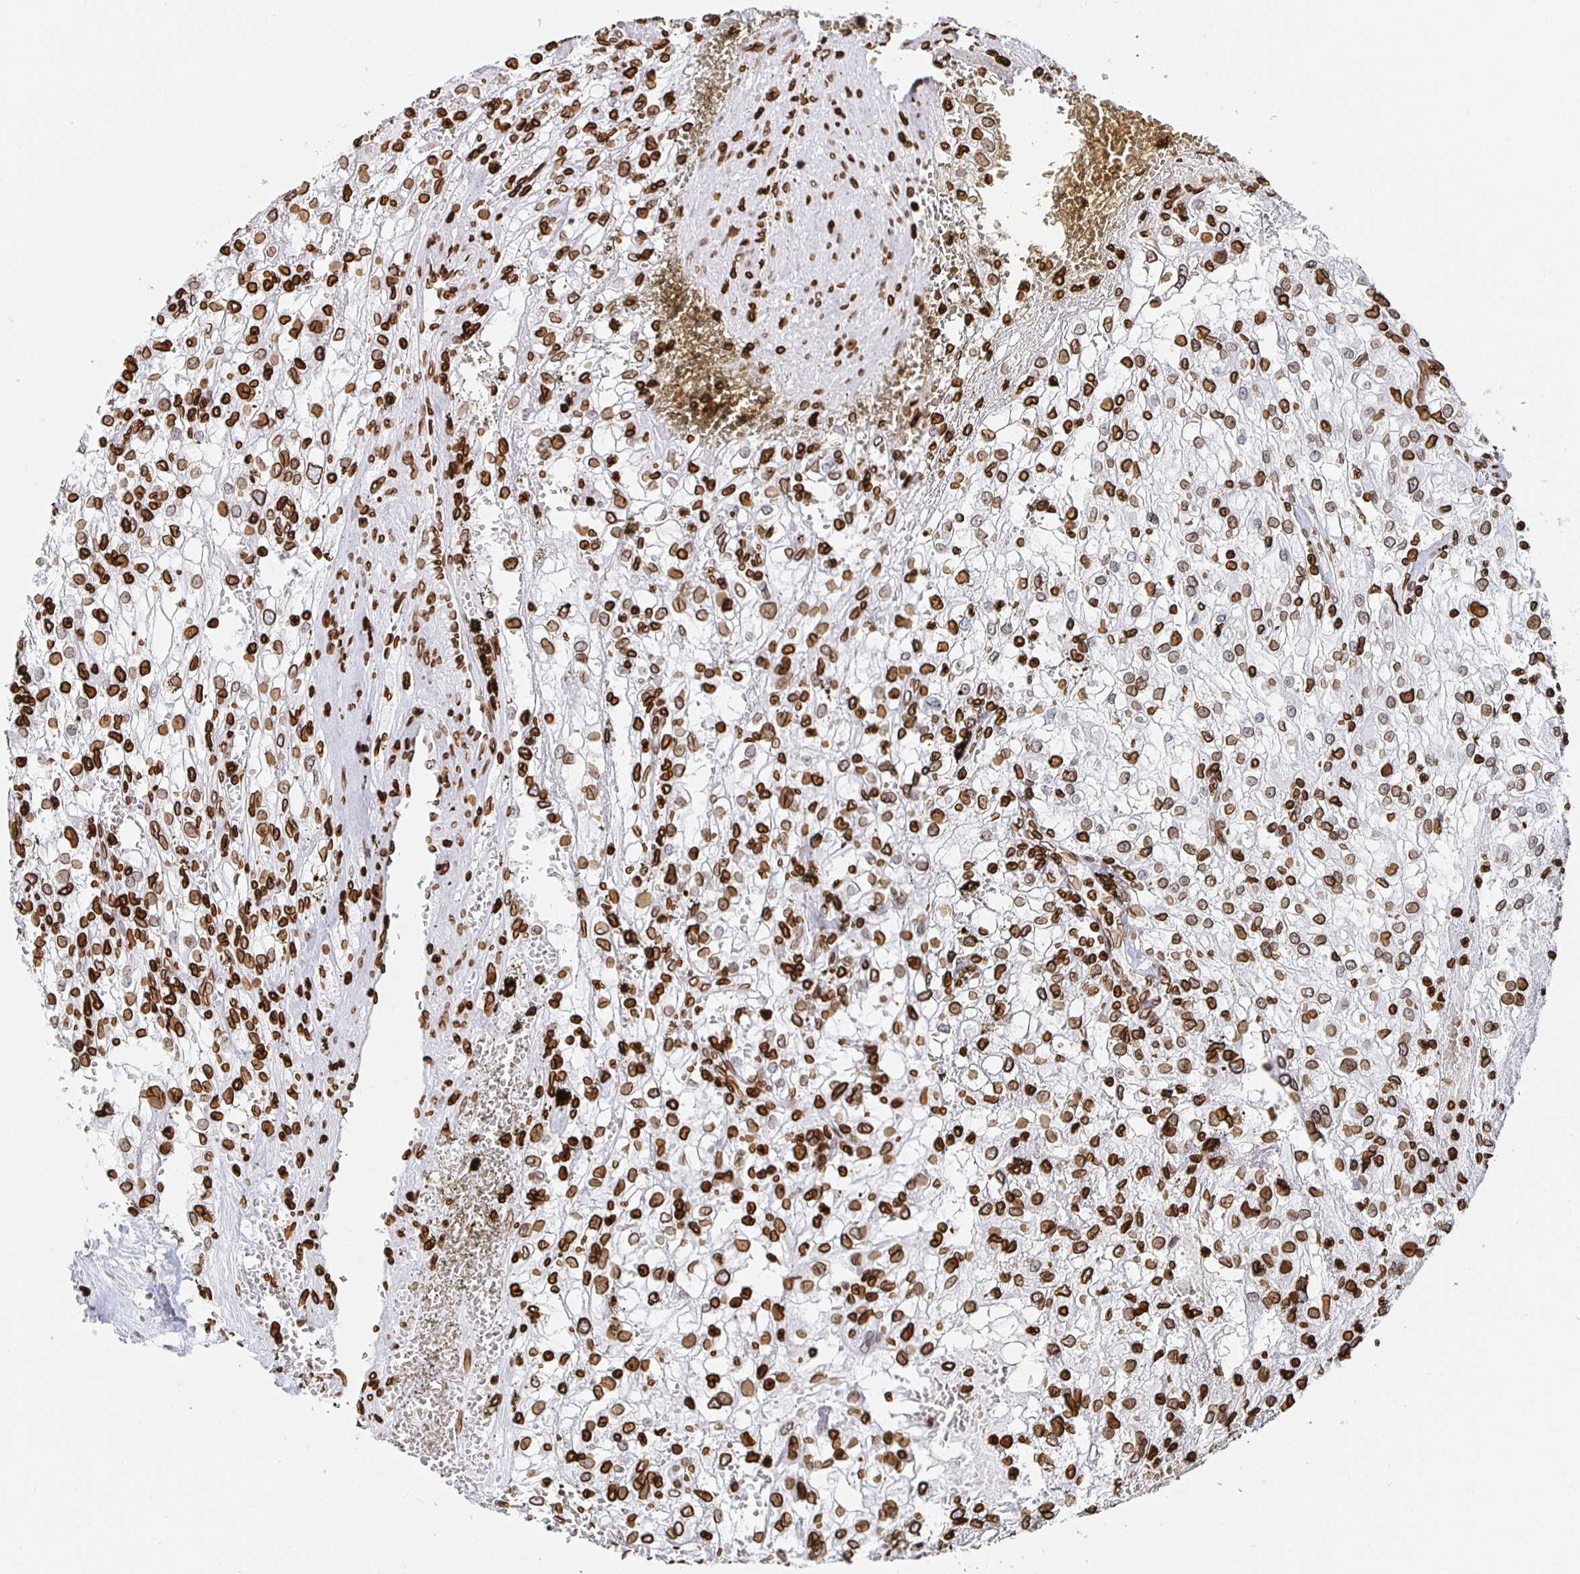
{"staining": {"intensity": "strong", "quantity": ">75%", "location": "cytoplasmic/membranous,nuclear"}, "tissue": "renal cancer", "cell_type": "Tumor cells", "image_type": "cancer", "snomed": [{"axis": "morphology", "description": "Adenocarcinoma, NOS"}, {"axis": "topography", "description": "Kidney"}], "caption": "Protein analysis of adenocarcinoma (renal) tissue reveals strong cytoplasmic/membranous and nuclear positivity in approximately >75% of tumor cells.", "gene": "LMNB1", "patient": {"sex": "female", "age": 74}}